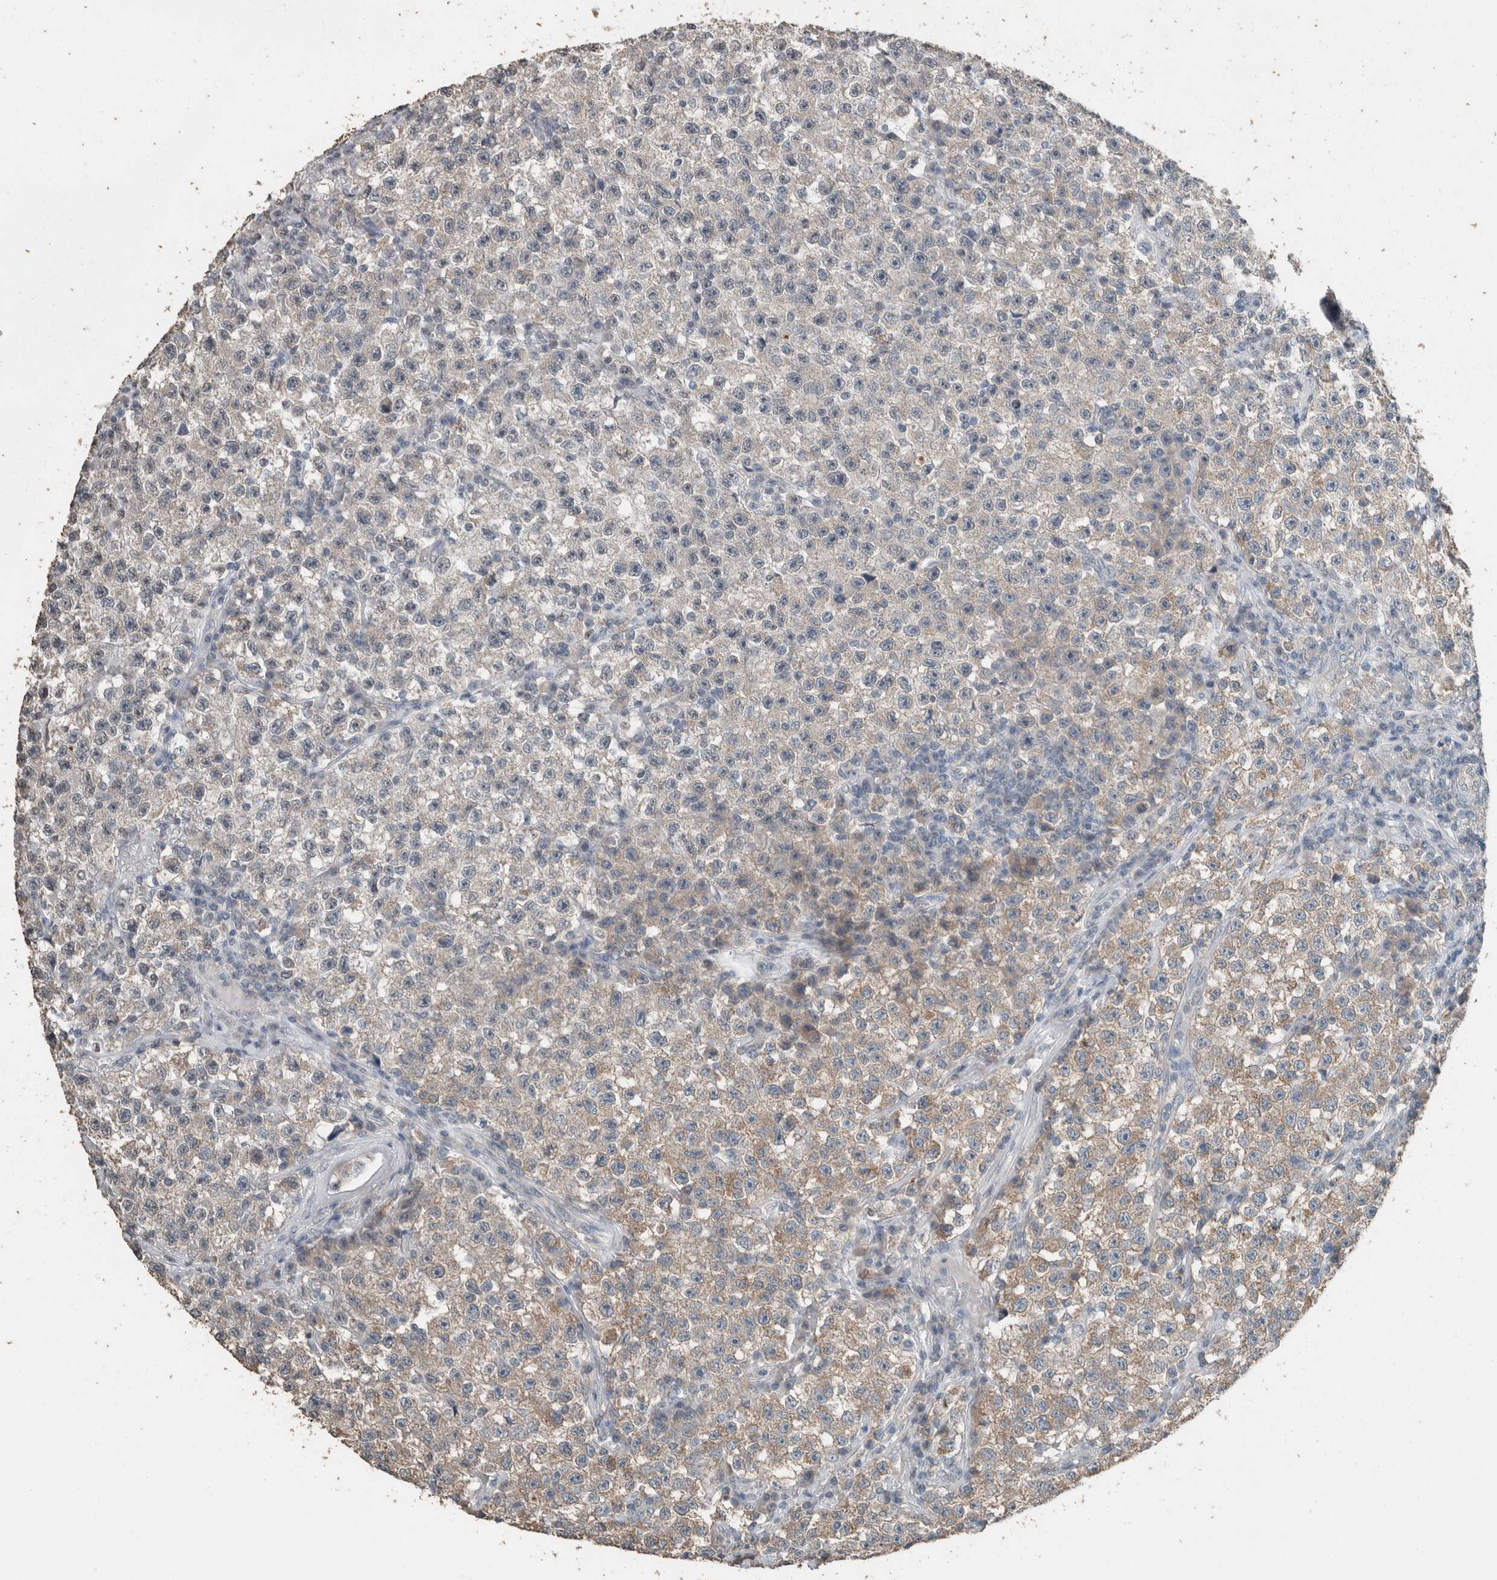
{"staining": {"intensity": "moderate", "quantity": "25%-75%", "location": "cytoplasmic/membranous"}, "tissue": "testis cancer", "cell_type": "Tumor cells", "image_type": "cancer", "snomed": [{"axis": "morphology", "description": "Seminoma, NOS"}, {"axis": "topography", "description": "Testis"}], "caption": "Immunohistochemical staining of human testis cancer (seminoma) demonstrates medium levels of moderate cytoplasmic/membranous protein staining in about 25%-75% of tumor cells.", "gene": "ACVR2B", "patient": {"sex": "male", "age": 22}}